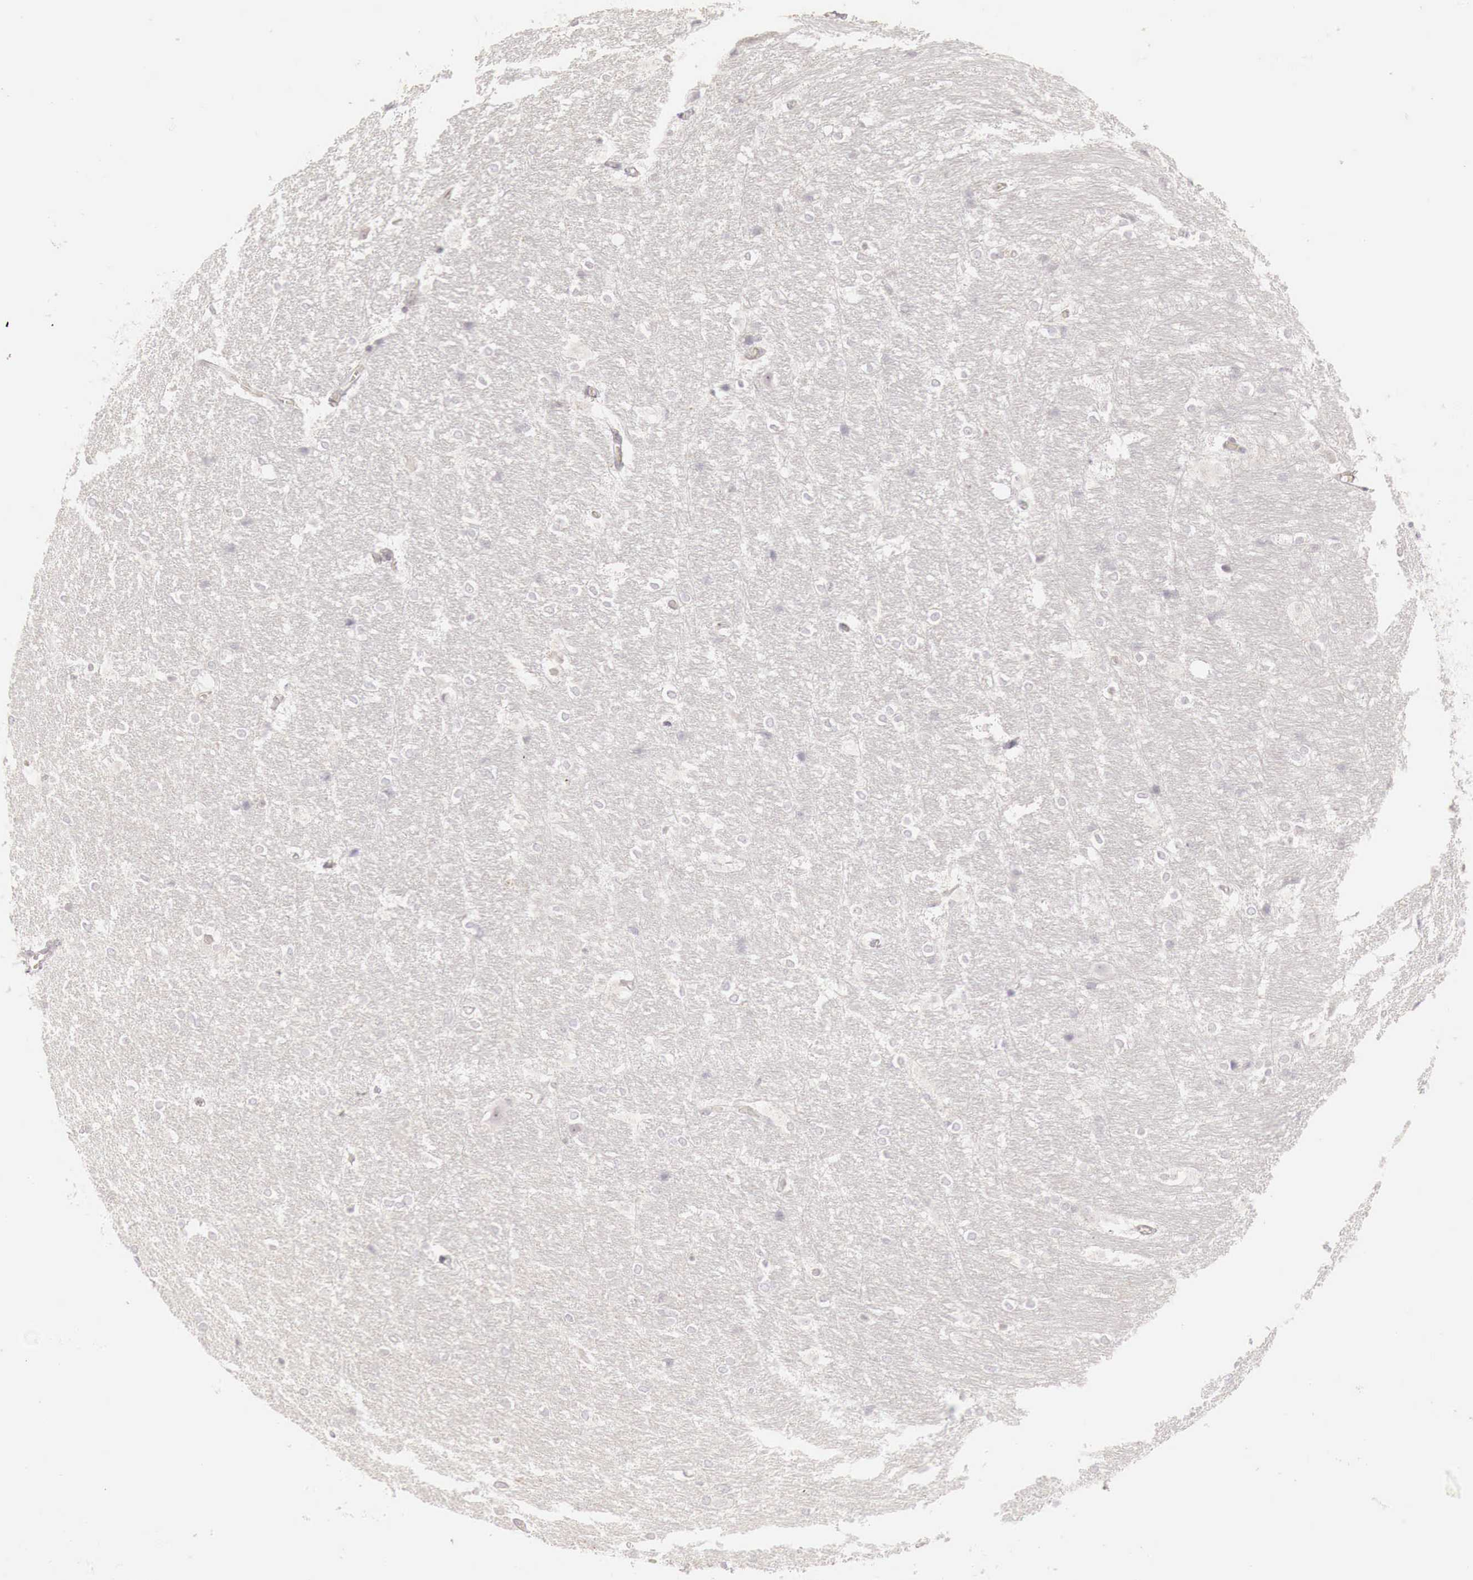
{"staining": {"intensity": "negative", "quantity": "none", "location": "none"}, "tissue": "hippocampus", "cell_type": "Glial cells", "image_type": "normal", "snomed": [{"axis": "morphology", "description": "Normal tissue, NOS"}, {"axis": "topography", "description": "Hippocampus"}], "caption": "There is no significant positivity in glial cells of hippocampus. (Brightfield microscopy of DAB (3,3'-diaminobenzidine) IHC at high magnification).", "gene": "GATA1", "patient": {"sex": "female", "age": 19}}